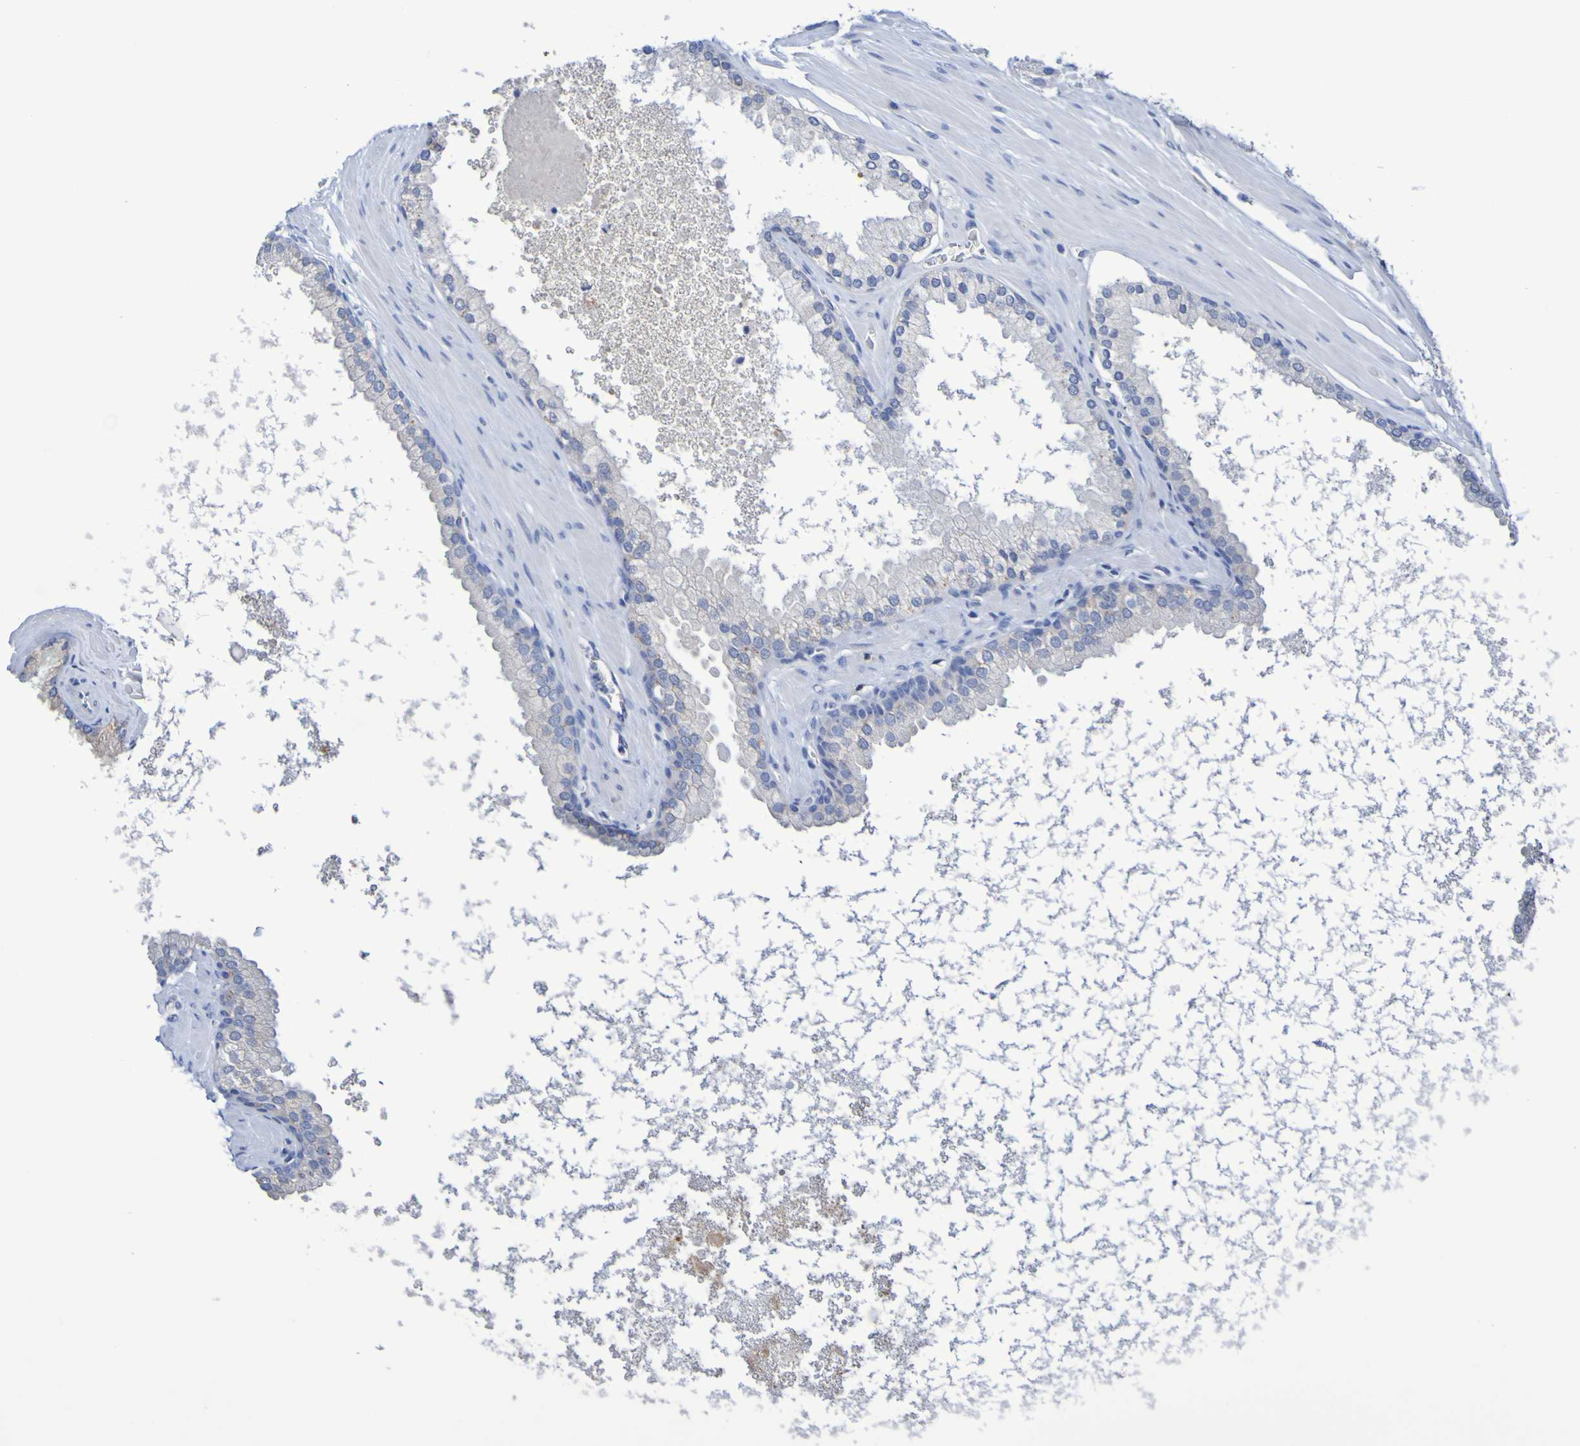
{"staining": {"intensity": "negative", "quantity": "none", "location": "none"}, "tissue": "prostate cancer", "cell_type": "Tumor cells", "image_type": "cancer", "snomed": [{"axis": "morphology", "description": "Adenocarcinoma, High grade"}, {"axis": "topography", "description": "Prostate"}], "caption": "Human prostate cancer (adenocarcinoma (high-grade)) stained for a protein using IHC demonstrates no expression in tumor cells.", "gene": "SLC3A2", "patient": {"sex": "male", "age": 65}}